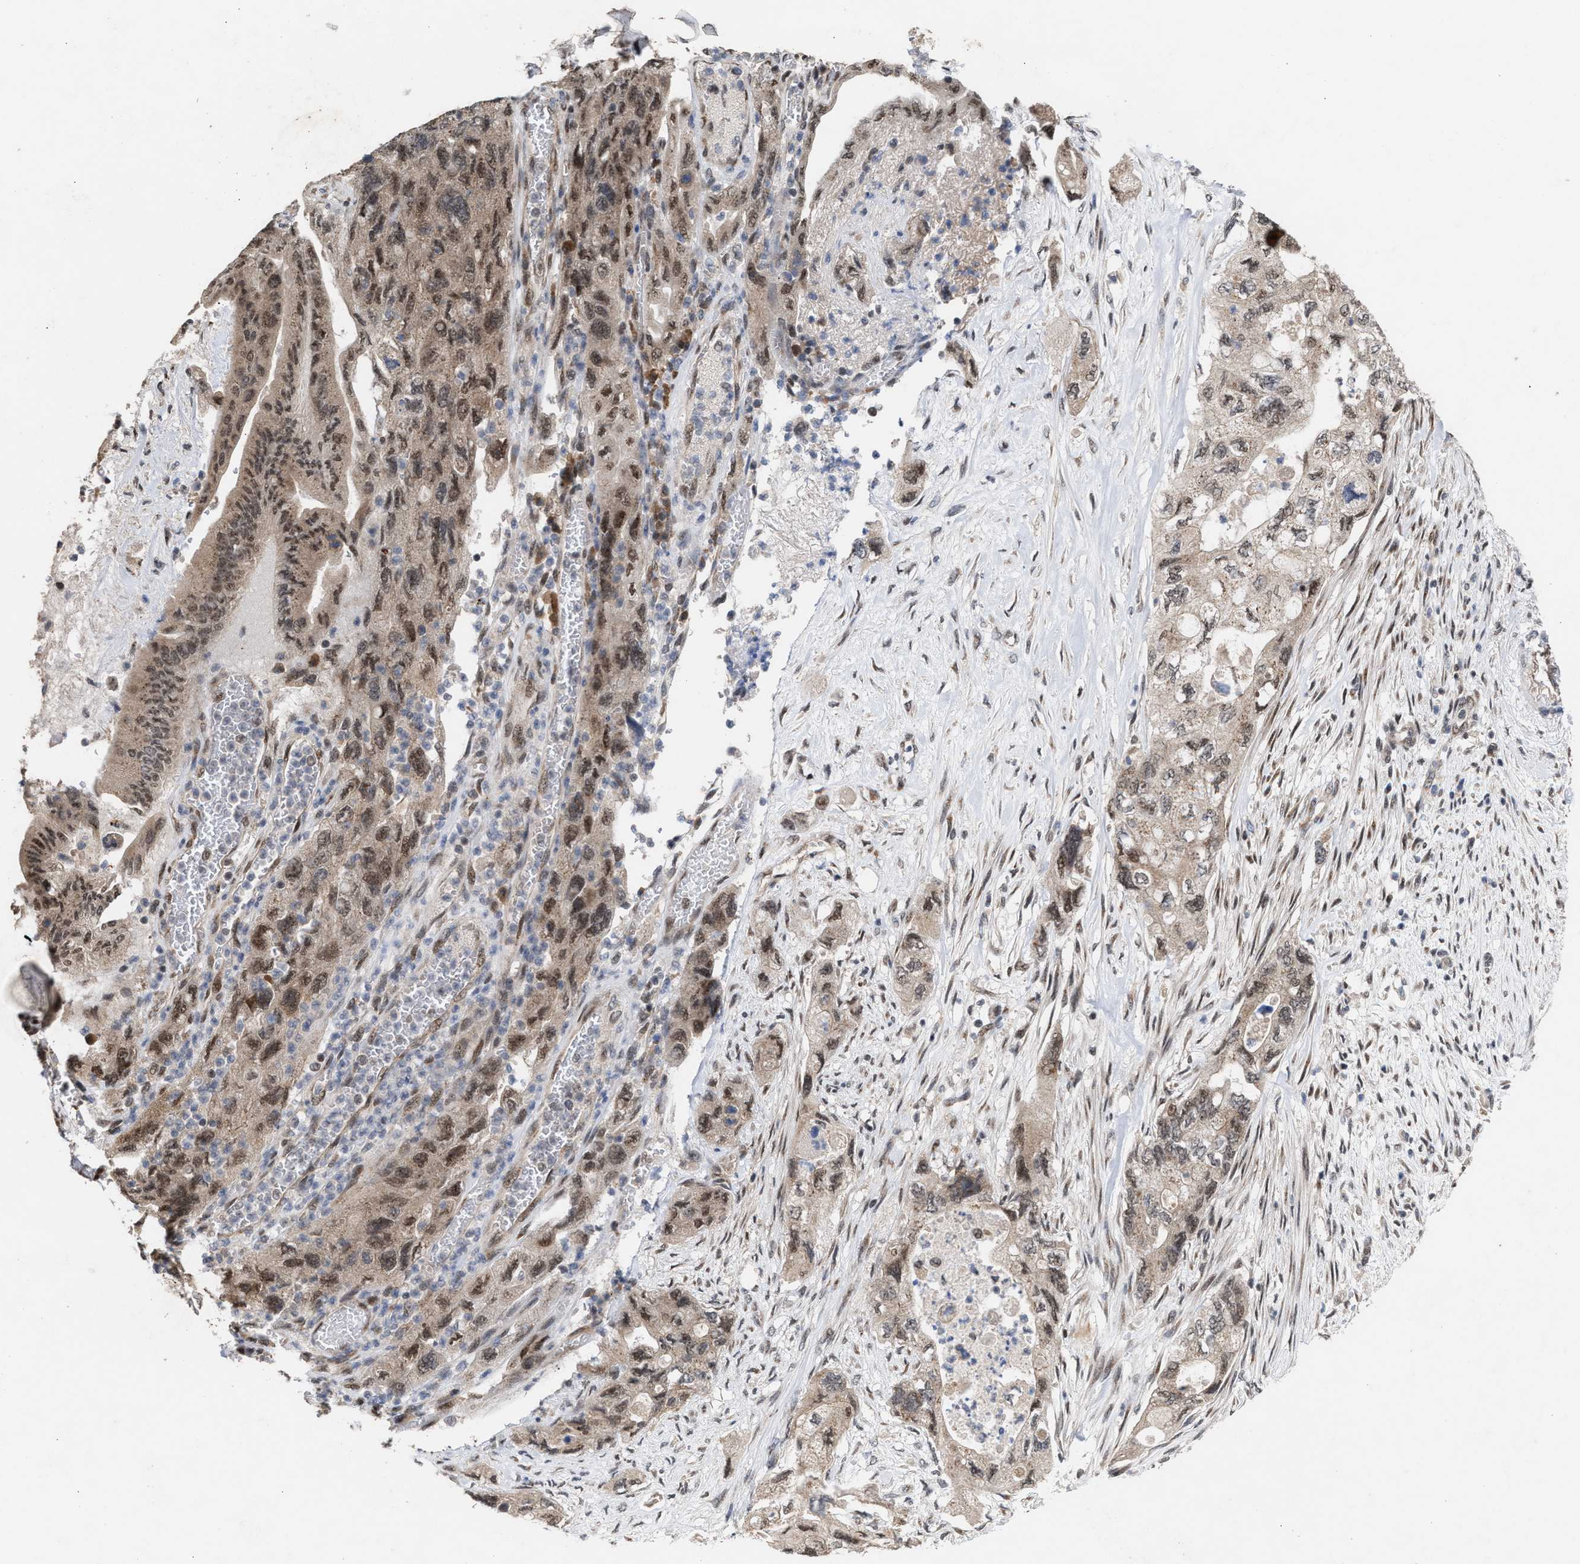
{"staining": {"intensity": "weak", "quantity": ">75%", "location": "cytoplasmic/membranous,nuclear"}, "tissue": "pancreatic cancer", "cell_type": "Tumor cells", "image_type": "cancer", "snomed": [{"axis": "morphology", "description": "Adenocarcinoma, NOS"}, {"axis": "topography", "description": "Pancreas"}], "caption": "Protein positivity by immunohistochemistry exhibits weak cytoplasmic/membranous and nuclear positivity in approximately >75% of tumor cells in pancreatic cancer (adenocarcinoma).", "gene": "MKNK2", "patient": {"sex": "female", "age": 73}}